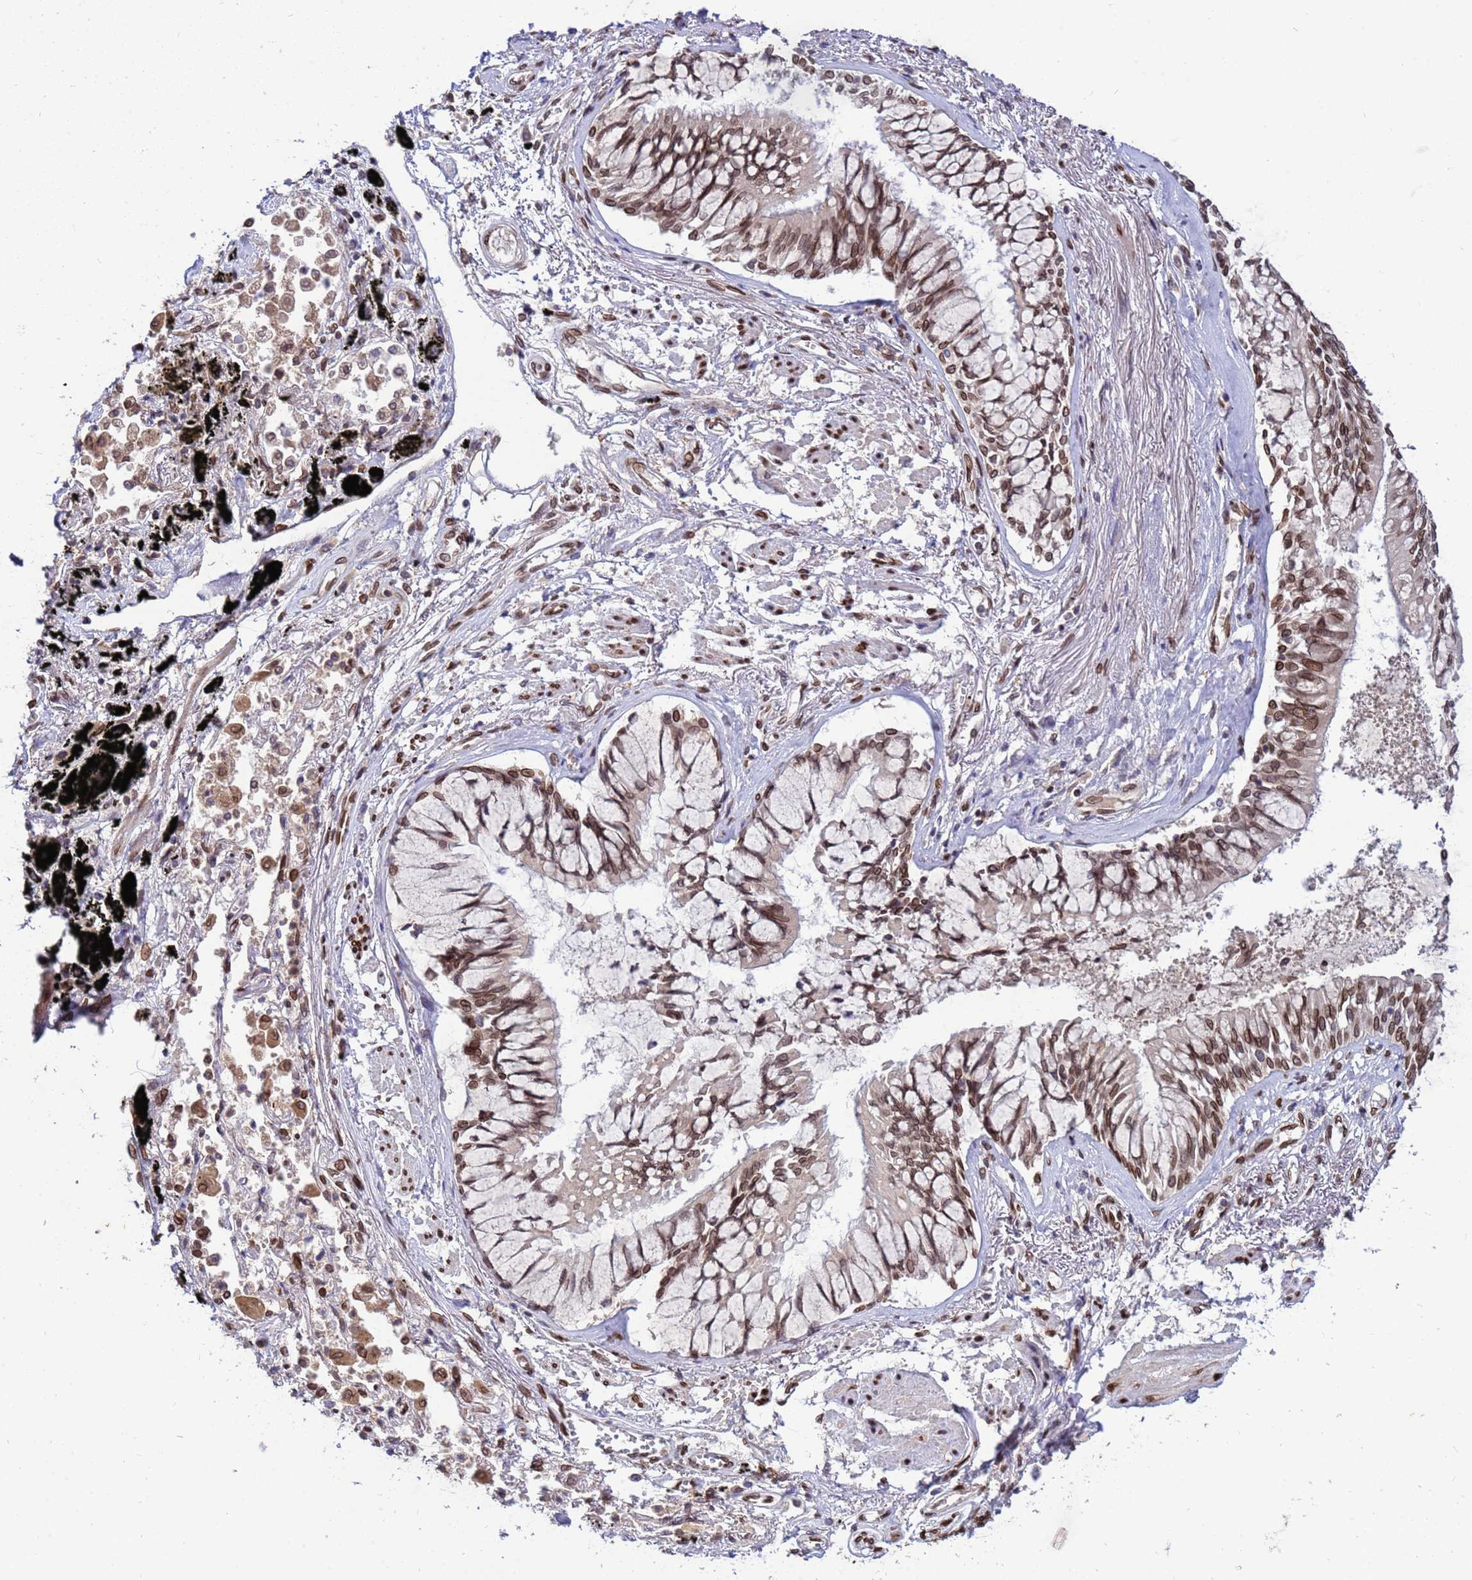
{"staining": {"intensity": "moderate", "quantity": ">75%", "location": "cytoplasmic/membranous,nuclear"}, "tissue": "lung cancer", "cell_type": "Tumor cells", "image_type": "cancer", "snomed": [{"axis": "morphology", "description": "Adenocarcinoma, NOS"}, {"axis": "topography", "description": "Lung"}], "caption": "Human lung cancer stained with a brown dye shows moderate cytoplasmic/membranous and nuclear positive staining in about >75% of tumor cells.", "gene": "GPR135", "patient": {"sex": "male", "age": 67}}